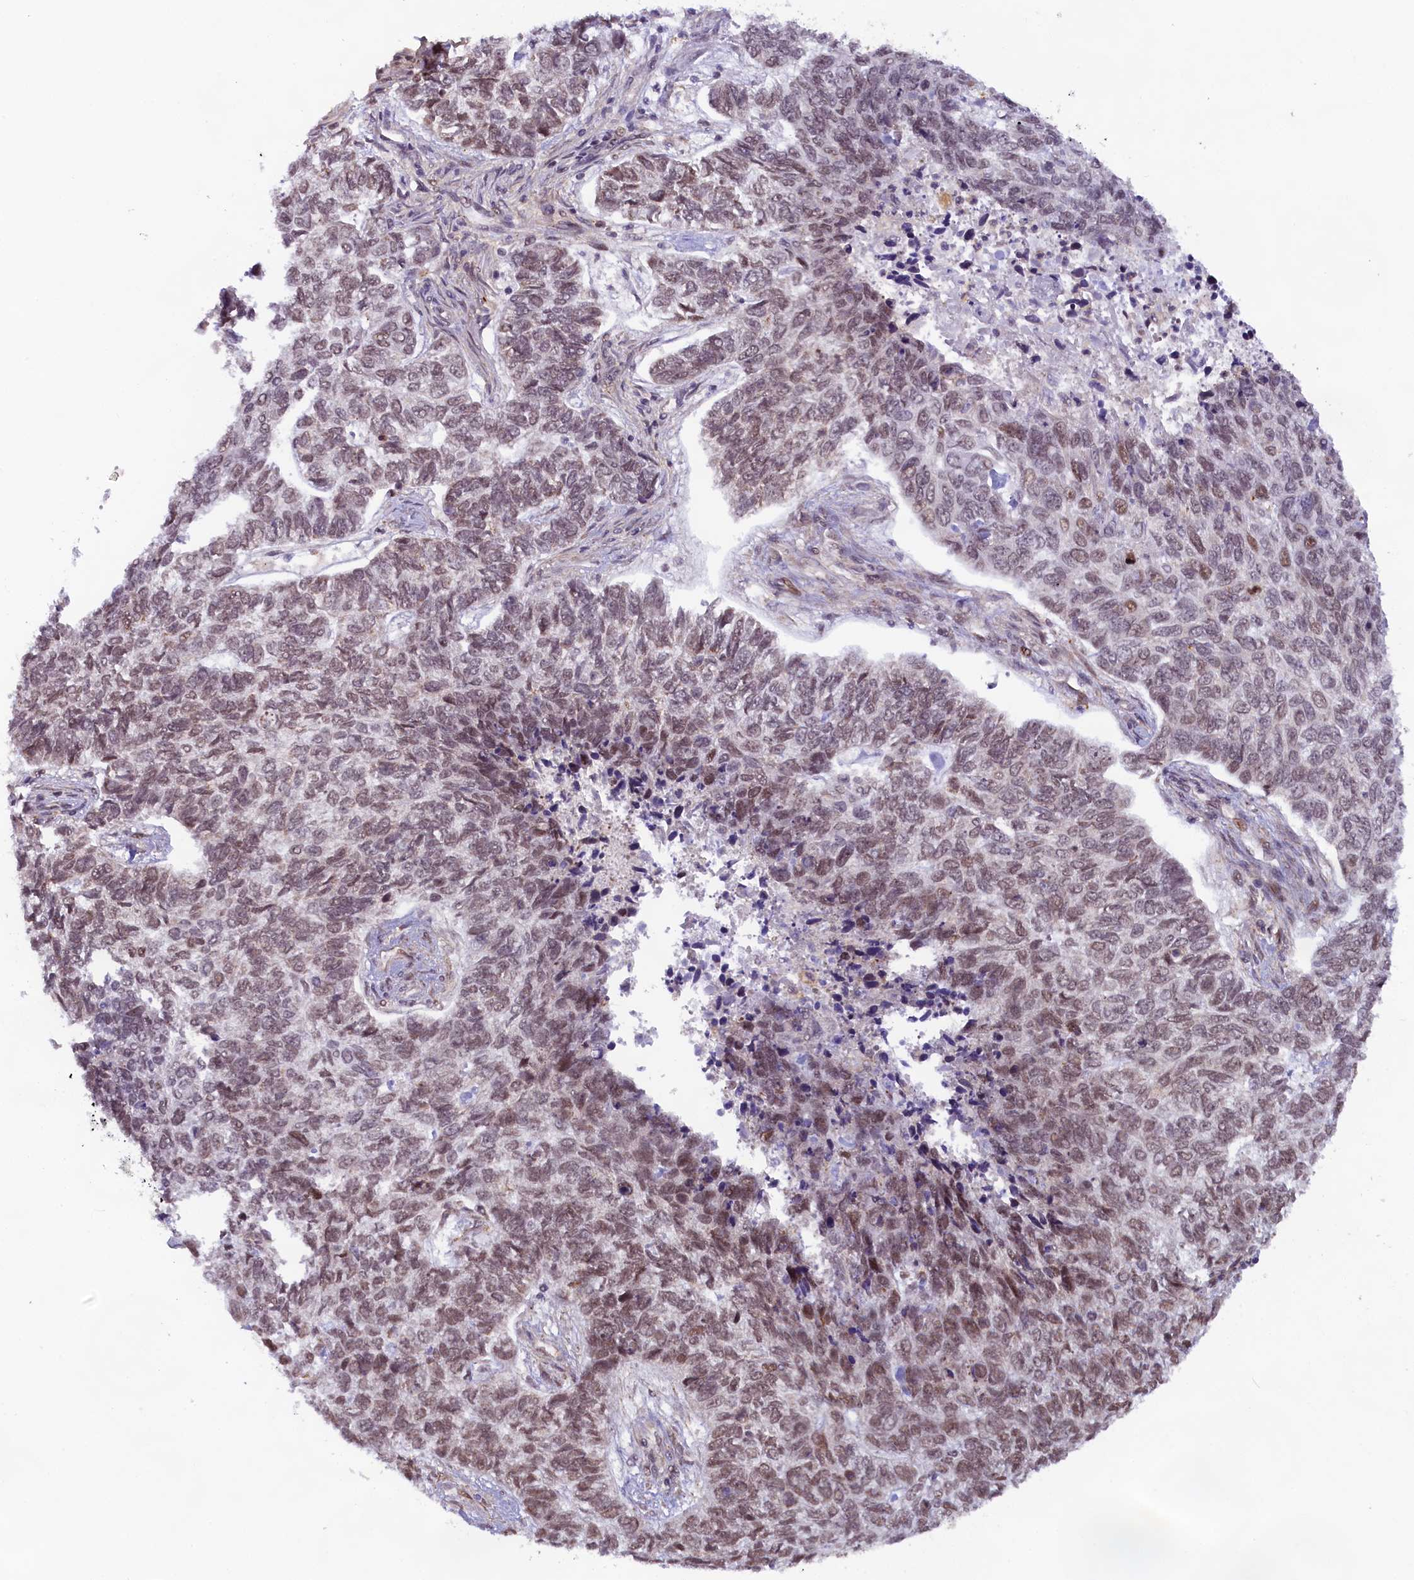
{"staining": {"intensity": "weak", "quantity": "25%-75%", "location": "nuclear"}, "tissue": "skin cancer", "cell_type": "Tumor cells", "image_type": "cancer", "snomed": [{"axis": "morphology", "description": "Basal cell carcinoma"}, {"axis": "topography", "description": "Skin"}], "caption": "A histopathology image showing weak nuclear positivity in about 25%-75% of tumor cells in skin cancer, as visualized by brown immunohistochemical staining.", "gene": "FCHO1", "patient": {"sex": "female", "age": 65}}